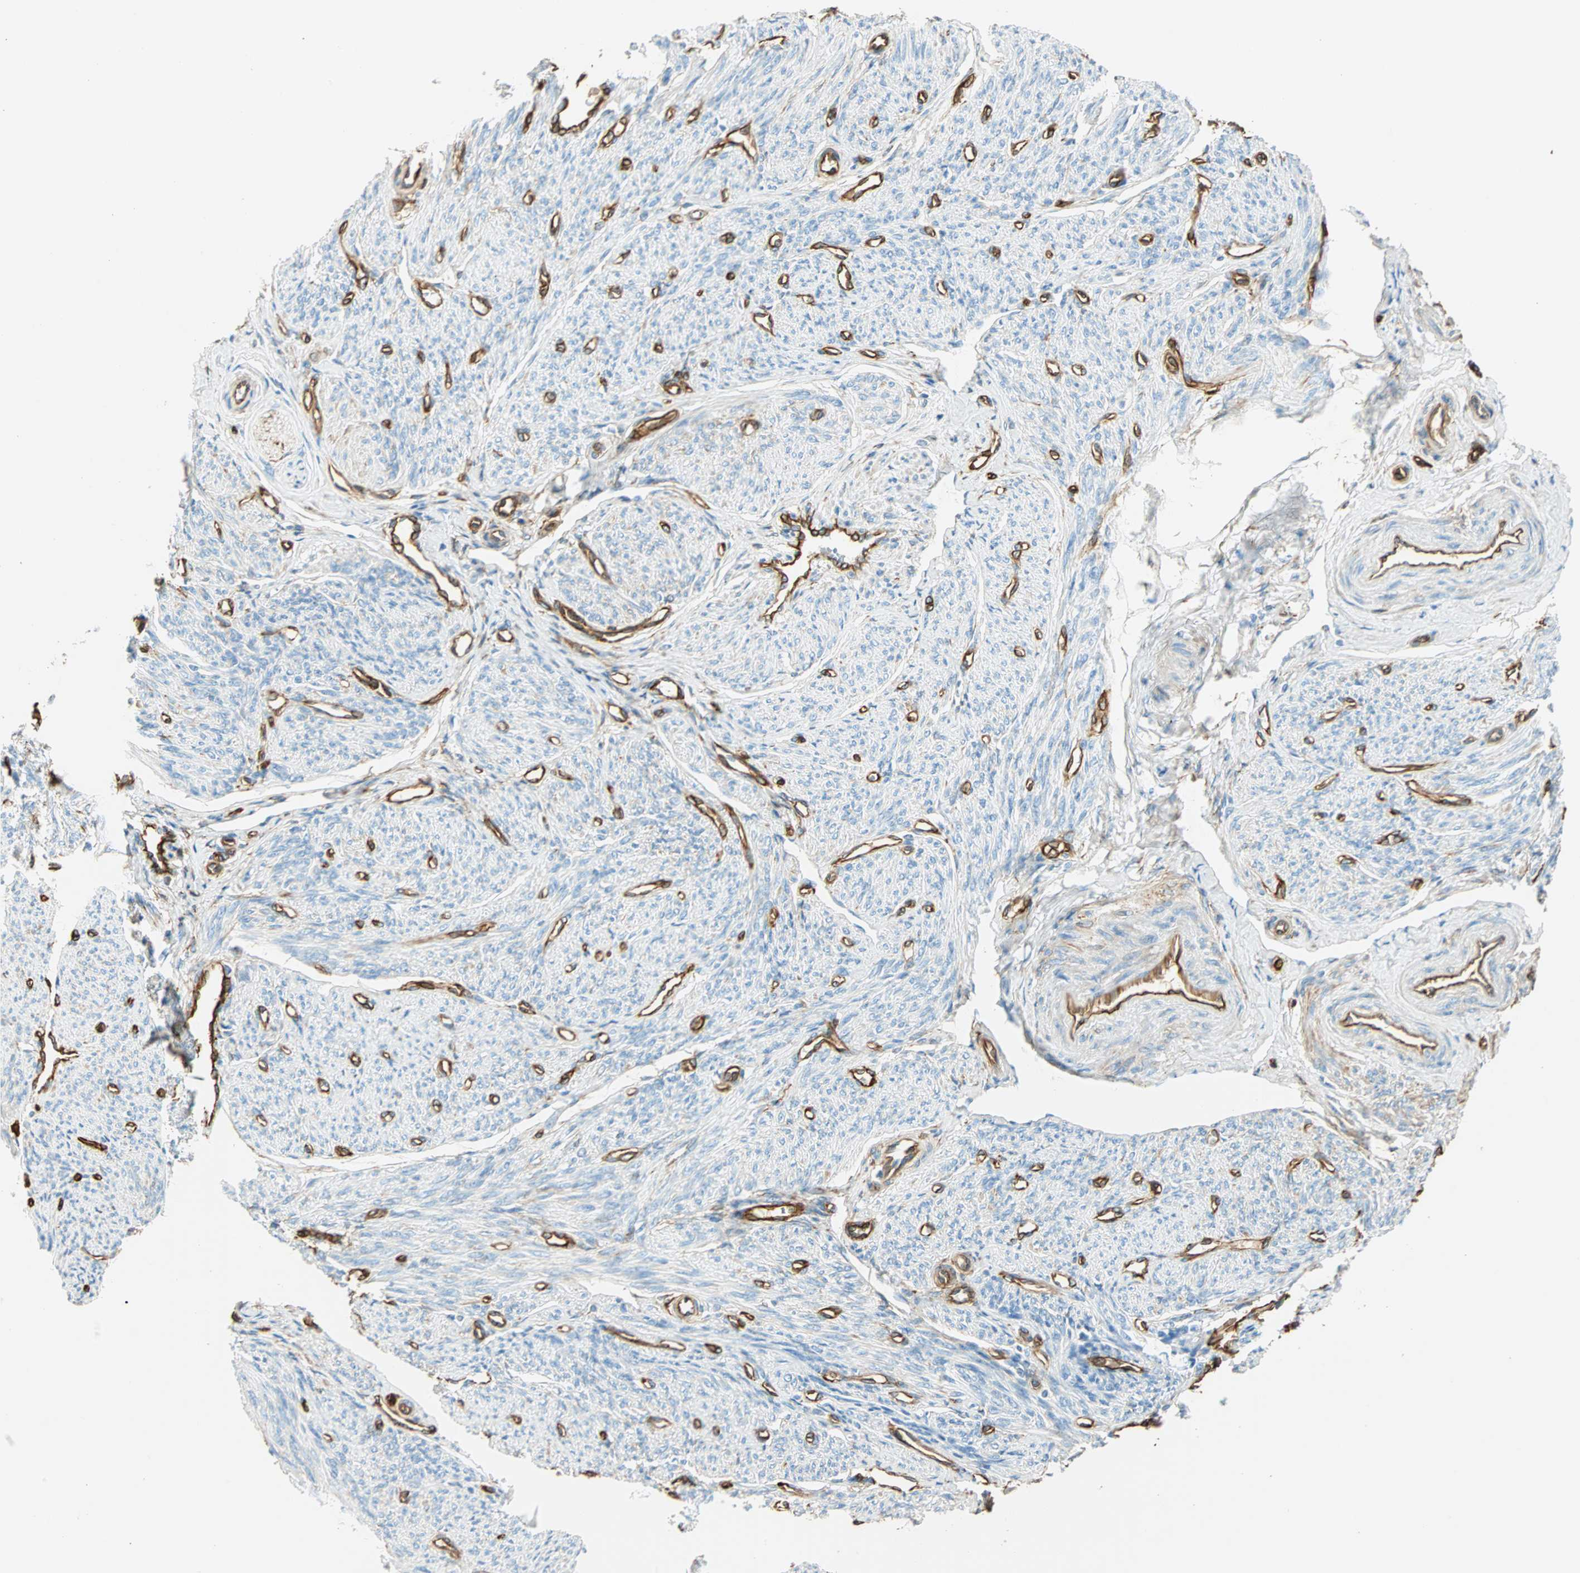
{"staining": {"intensity": "negative", "quantity": "none", "location": "none"}, "tissue": "smooth muscle", "cell_type": "Smooth muscle cells", "image_type": "normal", "snomed": [{"axis": "morphology", "description": "Normal tissue, NOS"}, {"axis": "topography", "description": "Smooth muscle"}], "caption": "This image is of normal smooth muscle stained with immunohistochemistry (IHC) to label a protein in brown with the nuclei are counter-stained blue. There is no expression in smooth muscle cells.", "gene": "NES", "patient": {"sex": "female", "age": 65}}